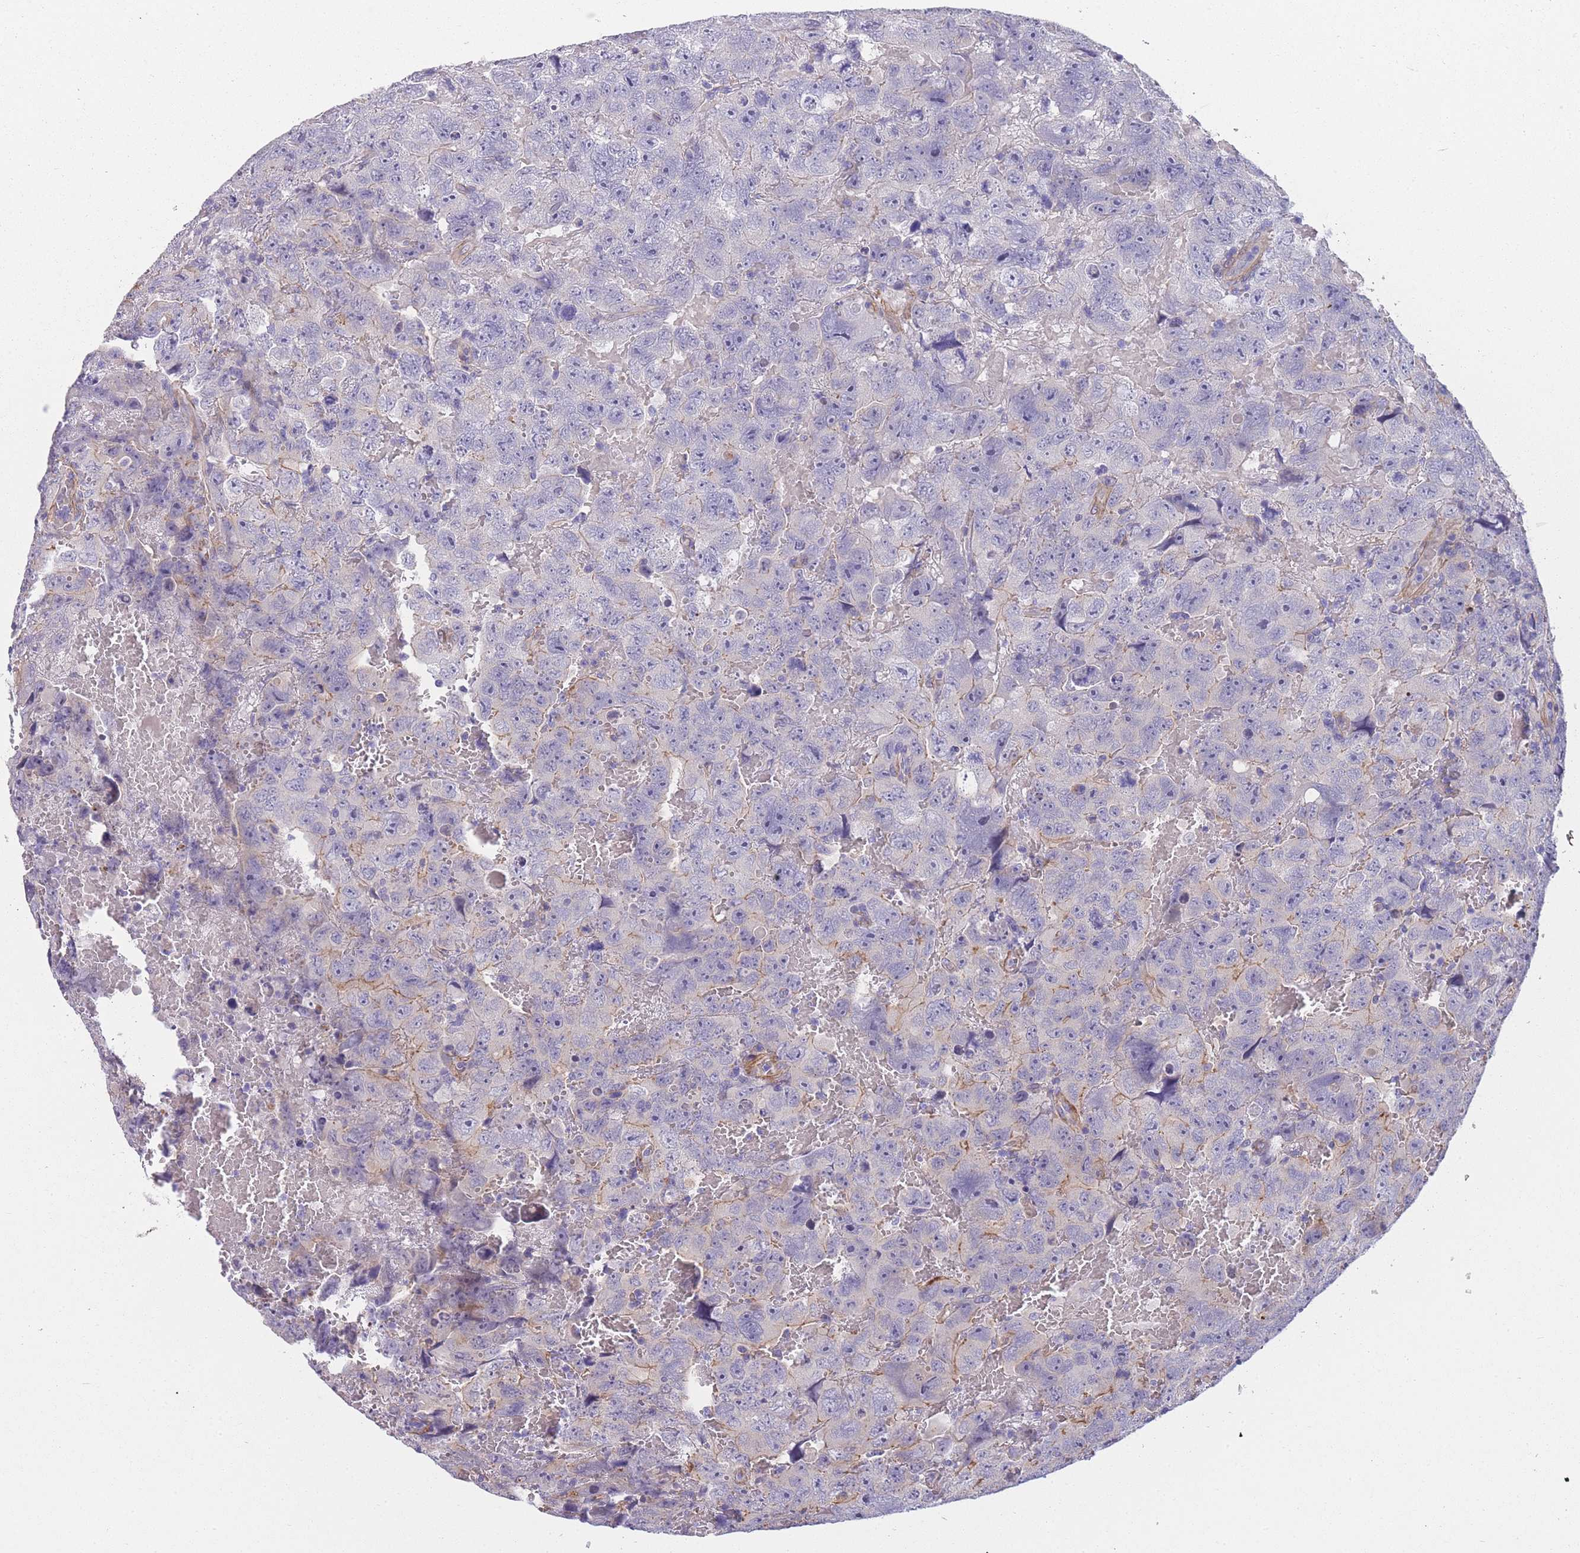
{"staining": {"intensity": "negative", "quantity": "none", "location": "none"}, "tissue": "testis cancer", "cell_type": "Tumor cells", "image_type": "cancer", "snomed": [{"axis": "morphology", "description": "Carcinoma, Embryonal, NOS"}, {"axis": "topography", "description": "Testis"}], "caption": "IHC photomicrograph of neoplastic tissue: human testis cancer stained with DAB (3,3'-diaminobenzidine) reveals no significant protein positivity in tumor cells.", "gene": "FAM124A", "patient": {"sex": "male", "age": 45}}